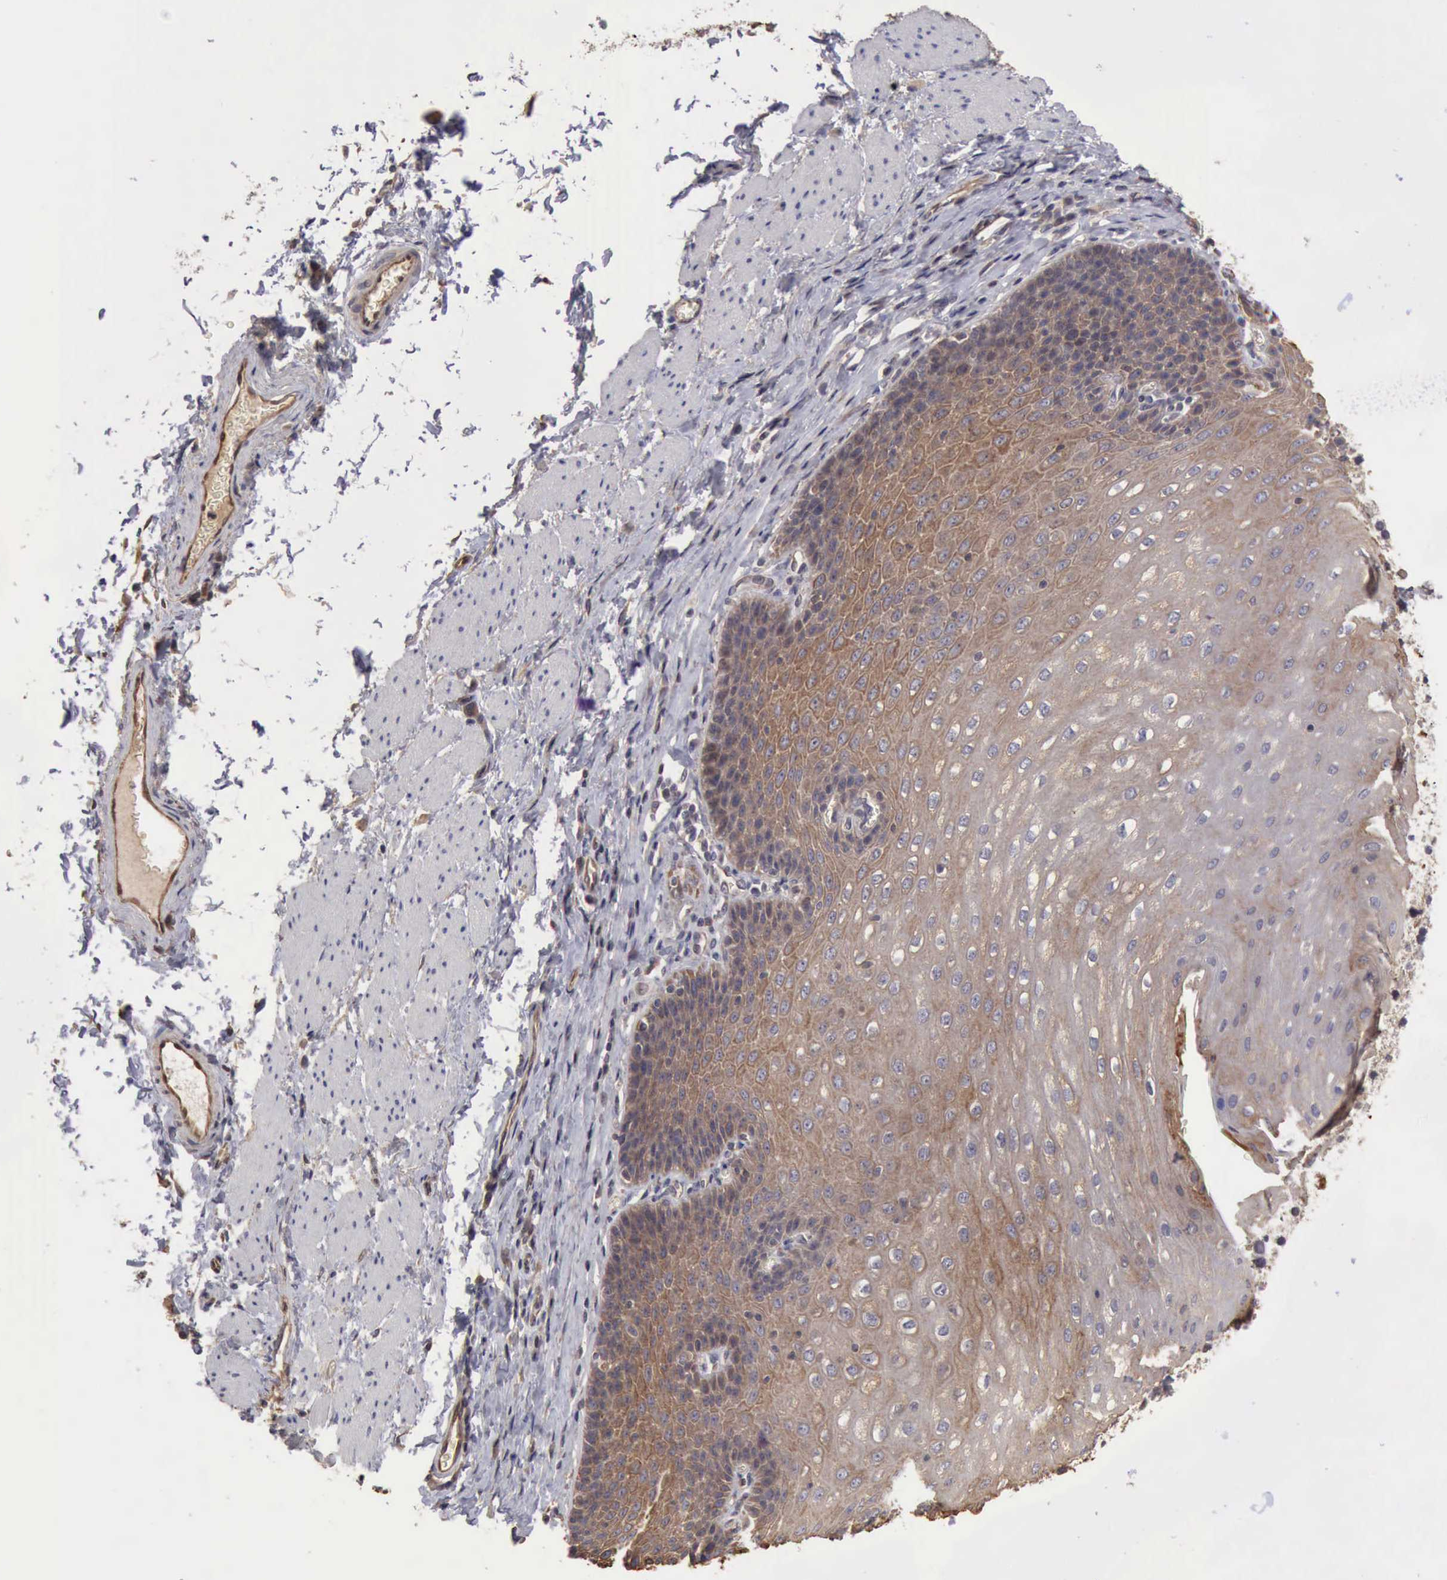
{"staining": {"intensity": "weak", "quantity": "25%-75%", "location": "cytoplasmic/membranous"}, "tissue": "esophagus", "cell_type": "Squamous epithelial cells", "image_type": "normal", "snomed": [{"axis": "morphology", "description": "Normal tissue, NOS"}, {"axis": "topography", "description": "Esophagus"}], "caption": "A photomicrograph showing weak cytoplasmic/membranous staining in about 25%-75% of squamous epithelial cells in unremarkable esophagus, as visualized by brown immunohistochemical staining.", "gene": "BMX", "patient": {"sex": "female", "age": 61}}